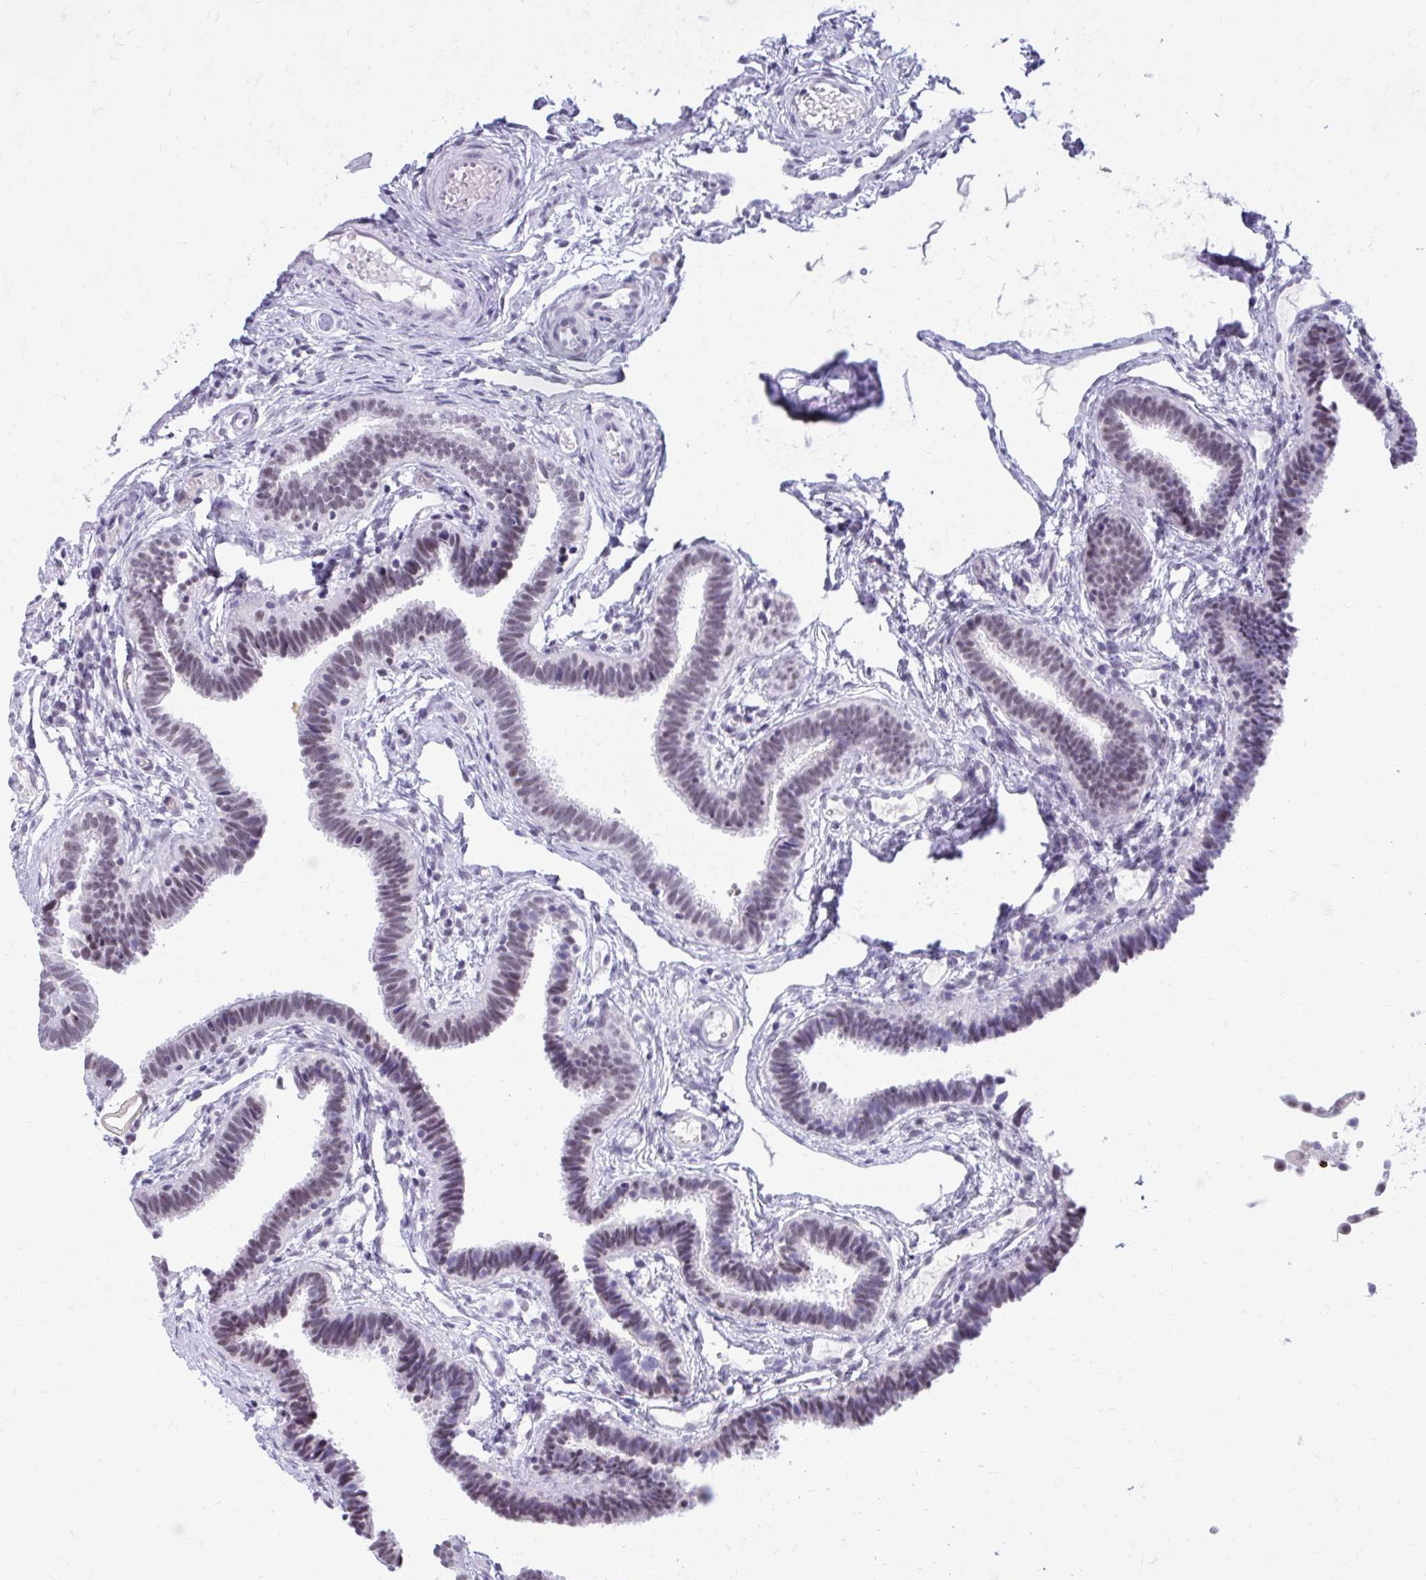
{"staining": {"intensity": "weak", "quantity": "25%-75%", "location": "nuclear"}, "tissue": "fallopian tube", "cell_type": "Glandular cells", "image_type": "normal", "snomed": [{"axis": "morphology", "description": "Normal tissue, NOS"}, {"axis": "topography", "description": "Fallopian tube"}], "caption": "Fallopian tube was stained to show a protein in brown. There is low levels of weak nuclear expression in approximately 25%-75% of glandular cells. (brown staining indicates protein expression, while blue staining denotes nuclei).", "gene": "CCDC105", "patient": {"sex": "female", "age": 37}}